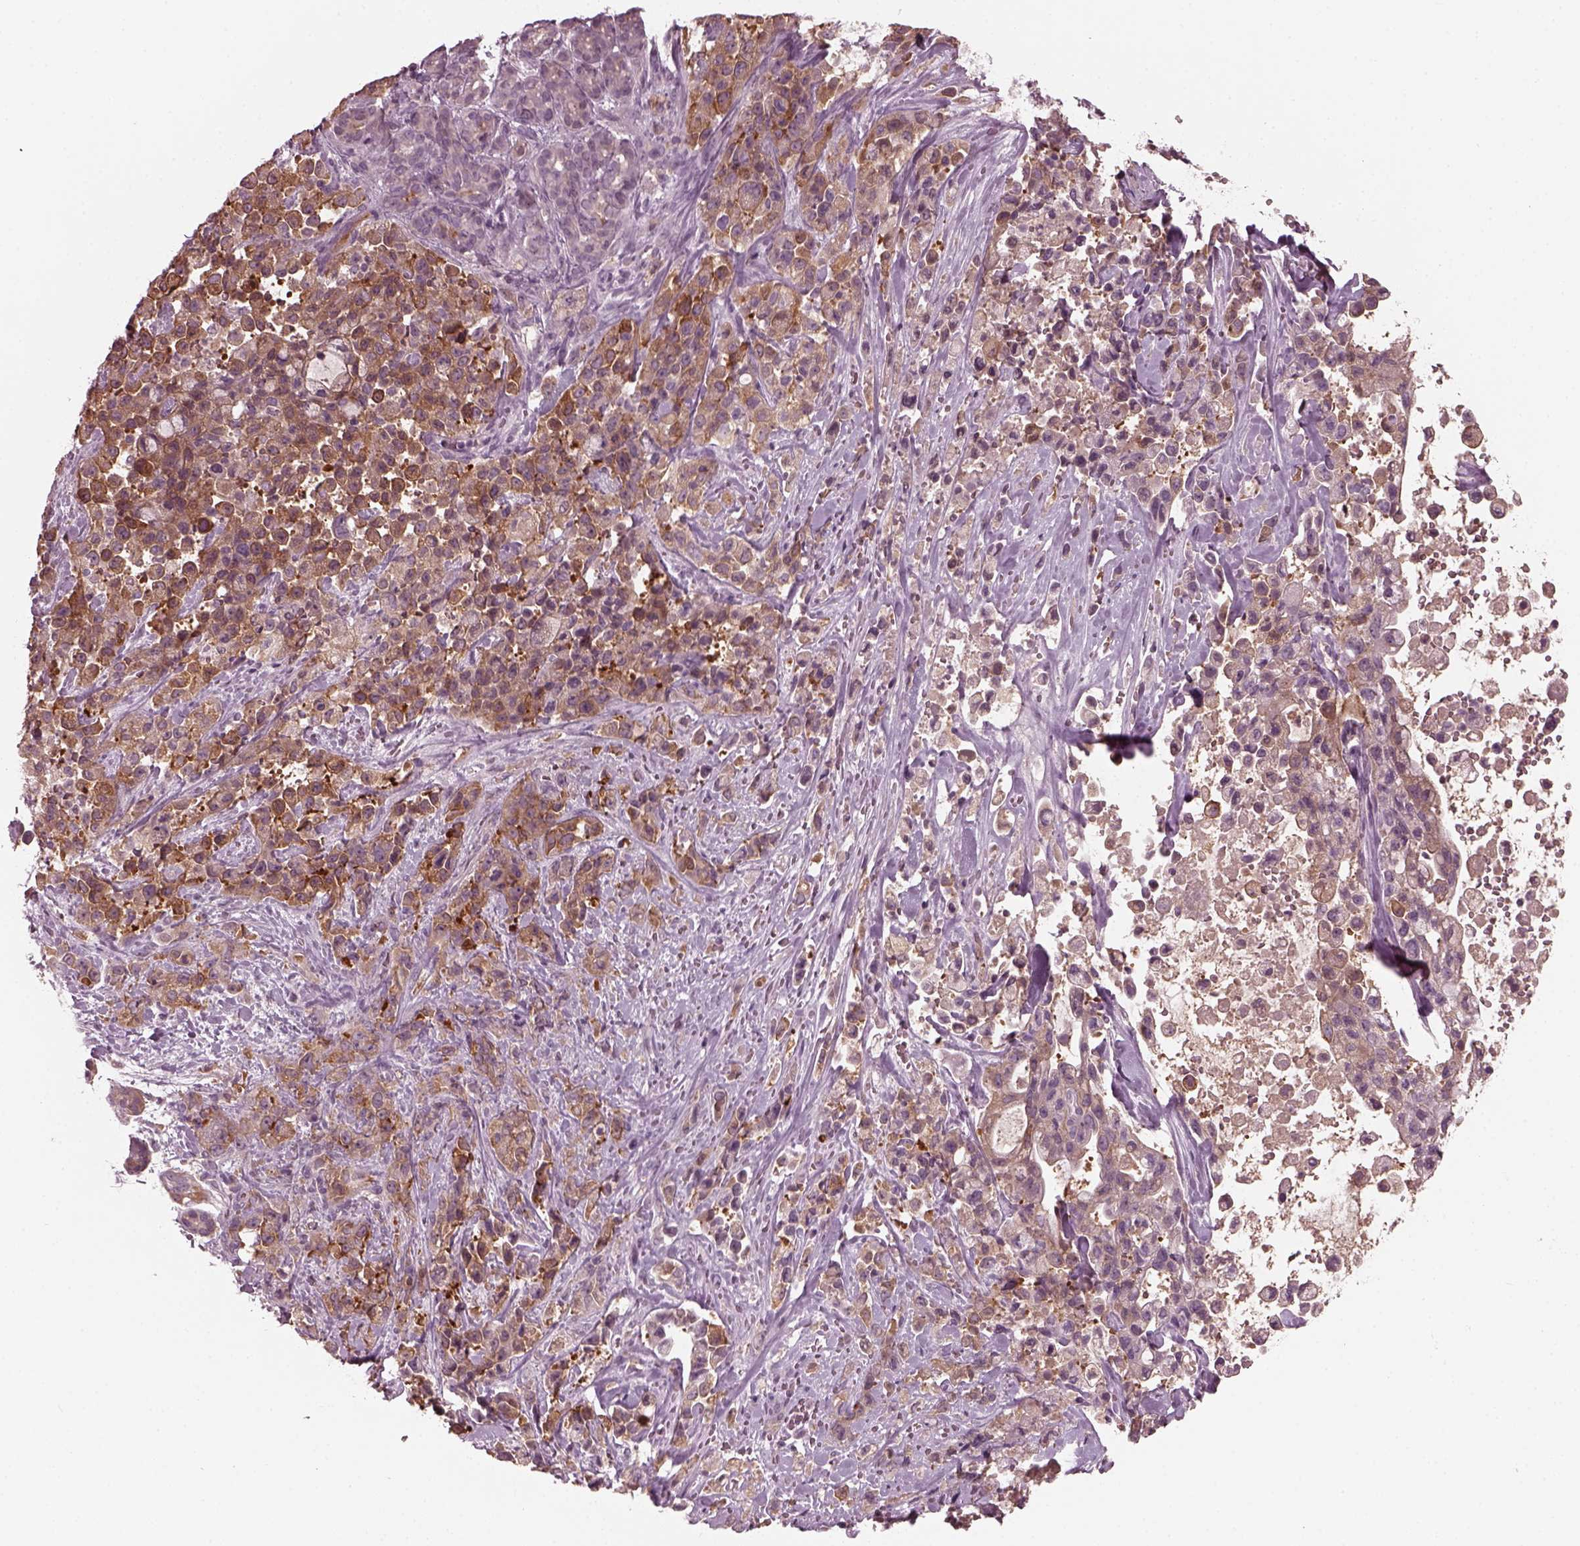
{"staining": {"intensity": "moderate", "quantity": "<25%", "location": "cytoplasmic/membranous"}, "tissue": "pancreatic cancer", "cell_type": "Tumor cells", "image_type": "cancer", "snomed": [{"axis": "morphology", "description": "Adenocarcinoma, NOS"}, {"axis": "topography", "description": "Pancreas"}], "caption": "The micrograph displays staining of pancreatic adenocarcinoma, revealing moderate cytoplasmic/membranous protein positivity (brown color) within tumor cells. (Stains: DAB (3,3'-diaminobenzidine) in brown, nuclei in blue, Microscopy: brightfield microscopy at high magnification).", "gene": "PORCN", "patient": {"sex": "male", "age": 44}}